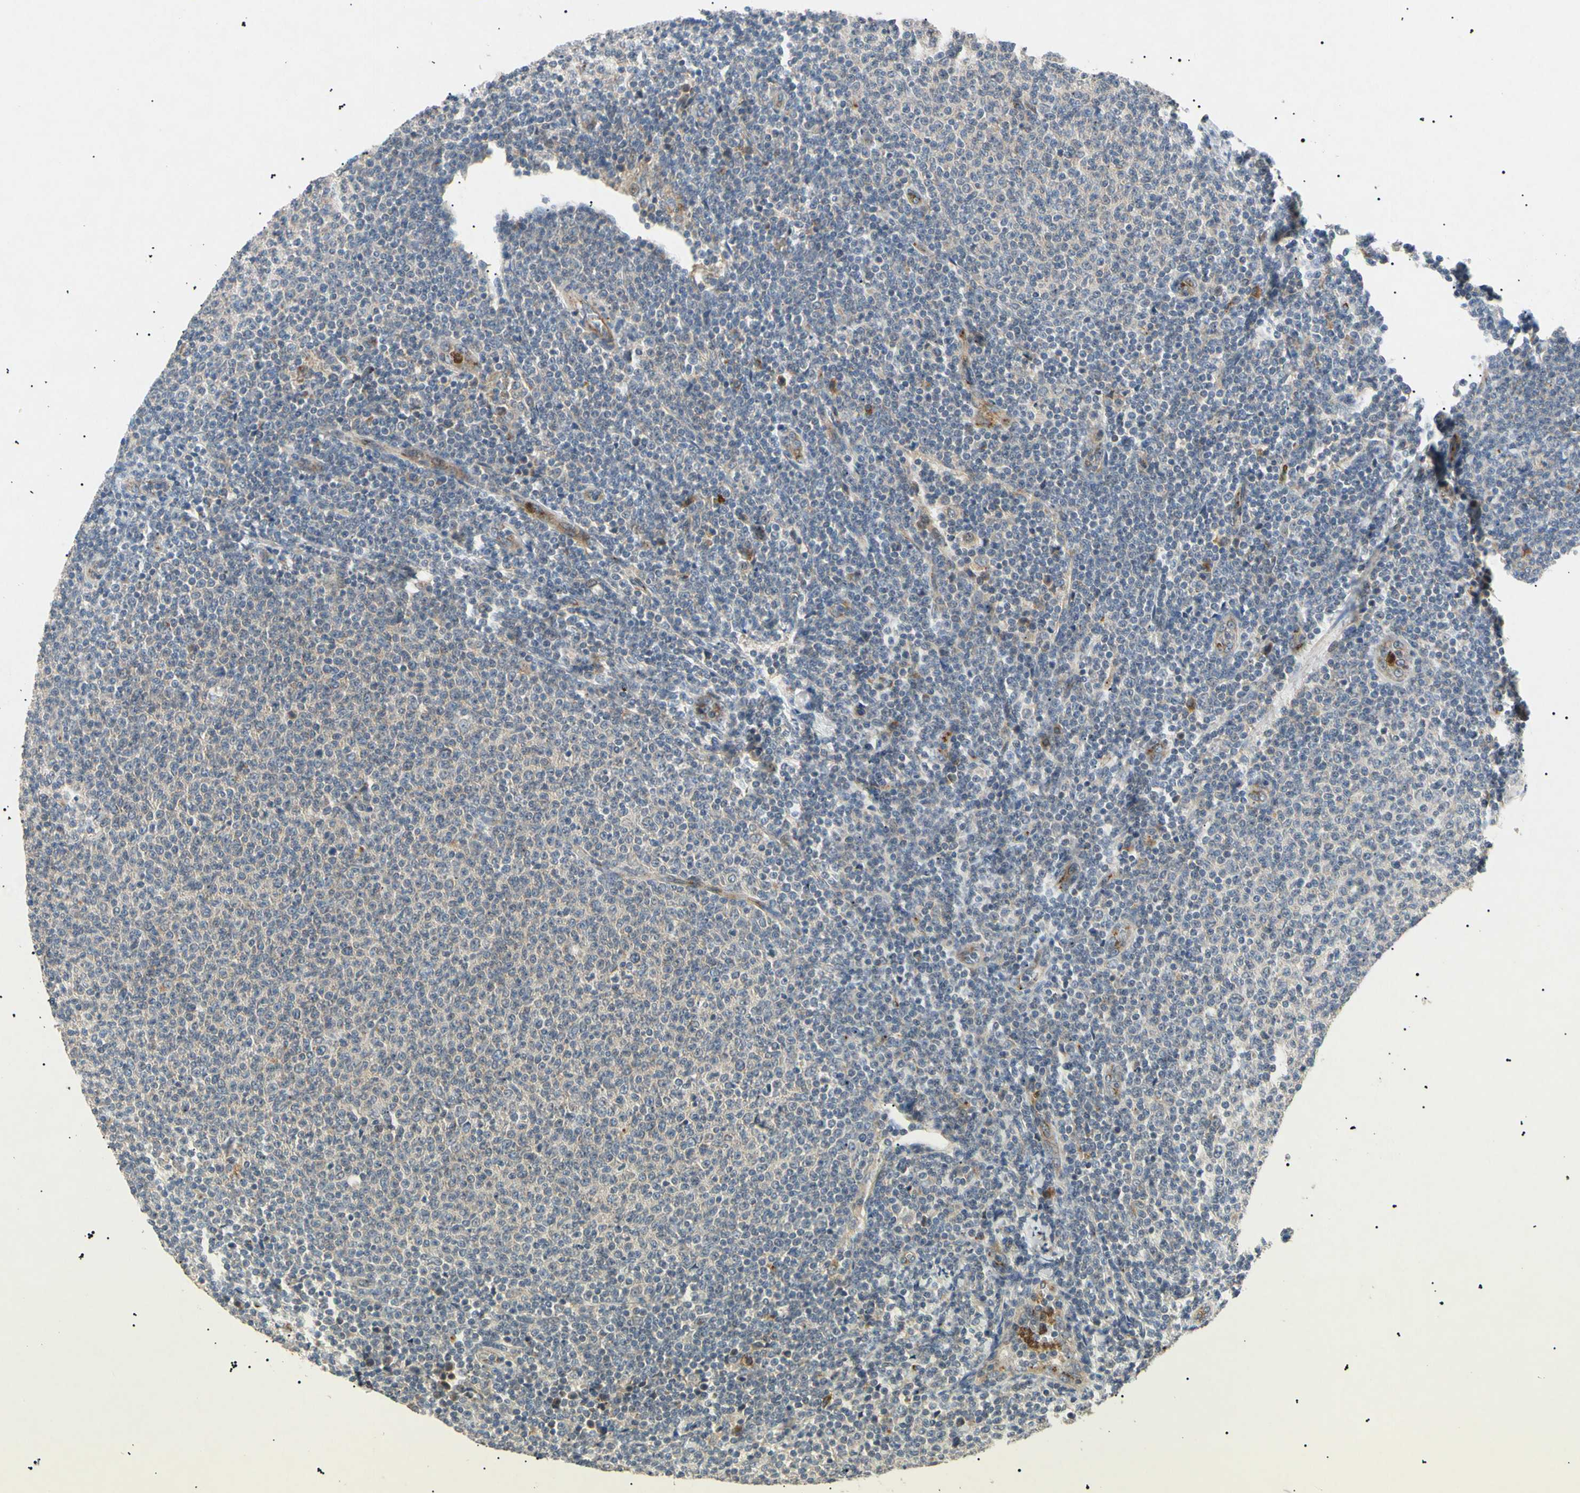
{"staining": {"intensity": "moderate", "quantity": "<25%", "location": "cytoplasmic/membranous"}, "tissue": "lymphoma", "cell_type": "Tumor cells", "image_type": "cancer", "snomed": [{"axis": "morphology", "description": "Malignant lymphoma, non-Hodgkin's type, Low grade"}, {"axis": "topography", "description": "Lymph node"}], "caption": "A brown stain labels moderate cytoplasmic/membranous positivity of a protein in human malignant lymphoma, non-Hodgkin's type (low-grade) tumor cells.", "gene": "TUBB4A", "patient": {"sex": "male", "age": 66}}